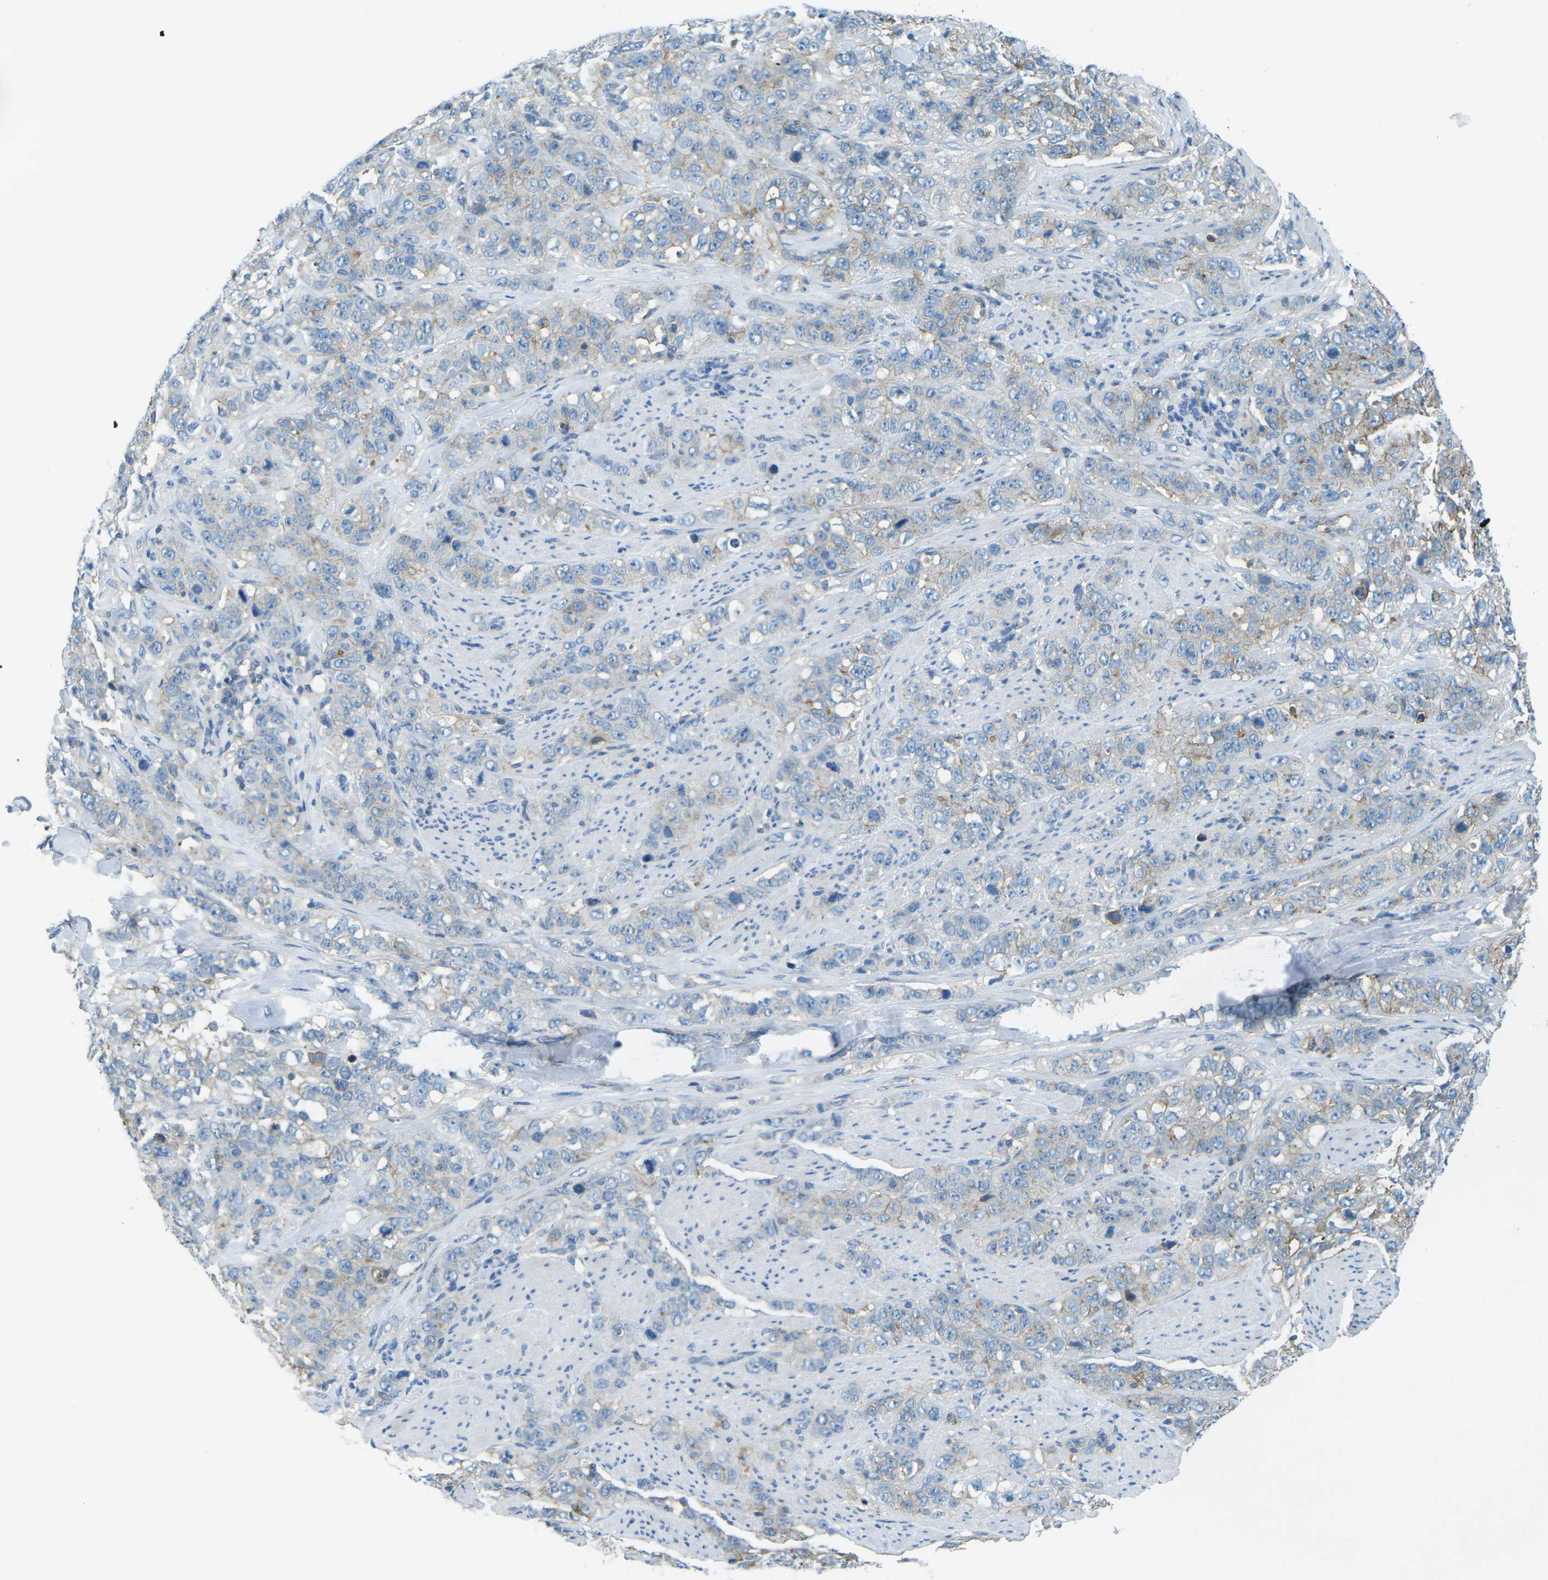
{"staining": {"intensity": "weak", "quantity": "25%-75%", "location": "cytoplasmic/membranous"}, "tissue": "stomach cancer", "cell_type": "Tumor cells", "image_type": "cancer", "snomed": [{"axis": "morphology", "description": "Adenocarcinoma, NOS"}, {"axis": "topography", "description": "Stomach"}], "caption": "Immunohistochemical staining of stomach cancer demonstrates weak cytoplasmic/membranous protein expression in about 25%-75% of tumor cells.", "gene": "CD47", "patient": {"sex": "male", "age": 48}}